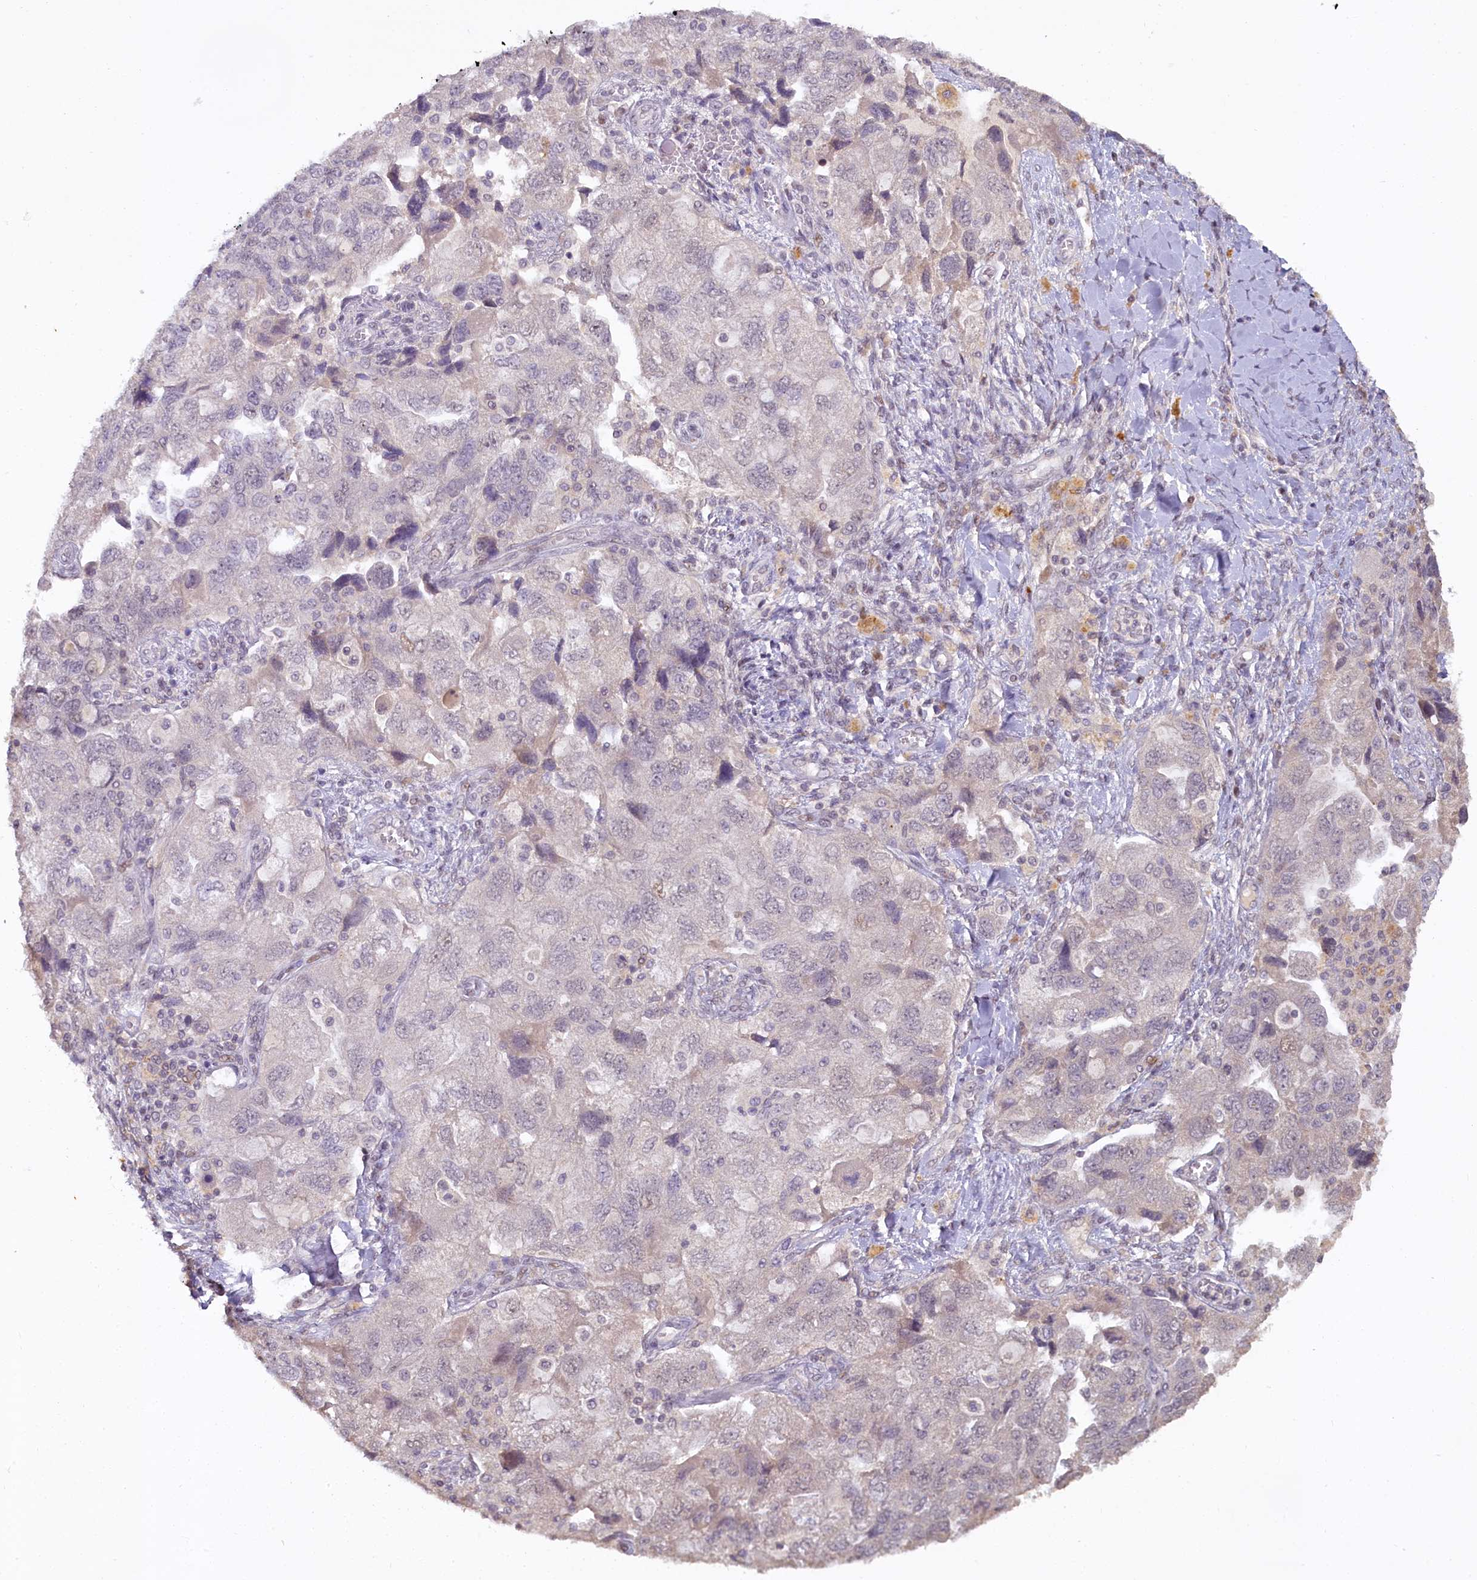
{"staining": {"intensity": "negative", "quantity": "none", "location": "none"}, "tissue": "ovarian cancer", "cell_type": "Tumor cells", "image_type": "cancer", "snomed": [{"axis": "morphology", "description": "Carcinoma, NOS"}, {"axis": "morphology", "description": "Cystadenocarcinoma, serous, NOS"}, {"axis": "topography", "description": "Ovary"}], "caption": "A micrograph of ovarian serous cystadenocarcinoma stained for a protein demonstrates no brown staining in tumor cells.", "gene": "MUCL1", "patient": {"sex": "female", "age": 69}}